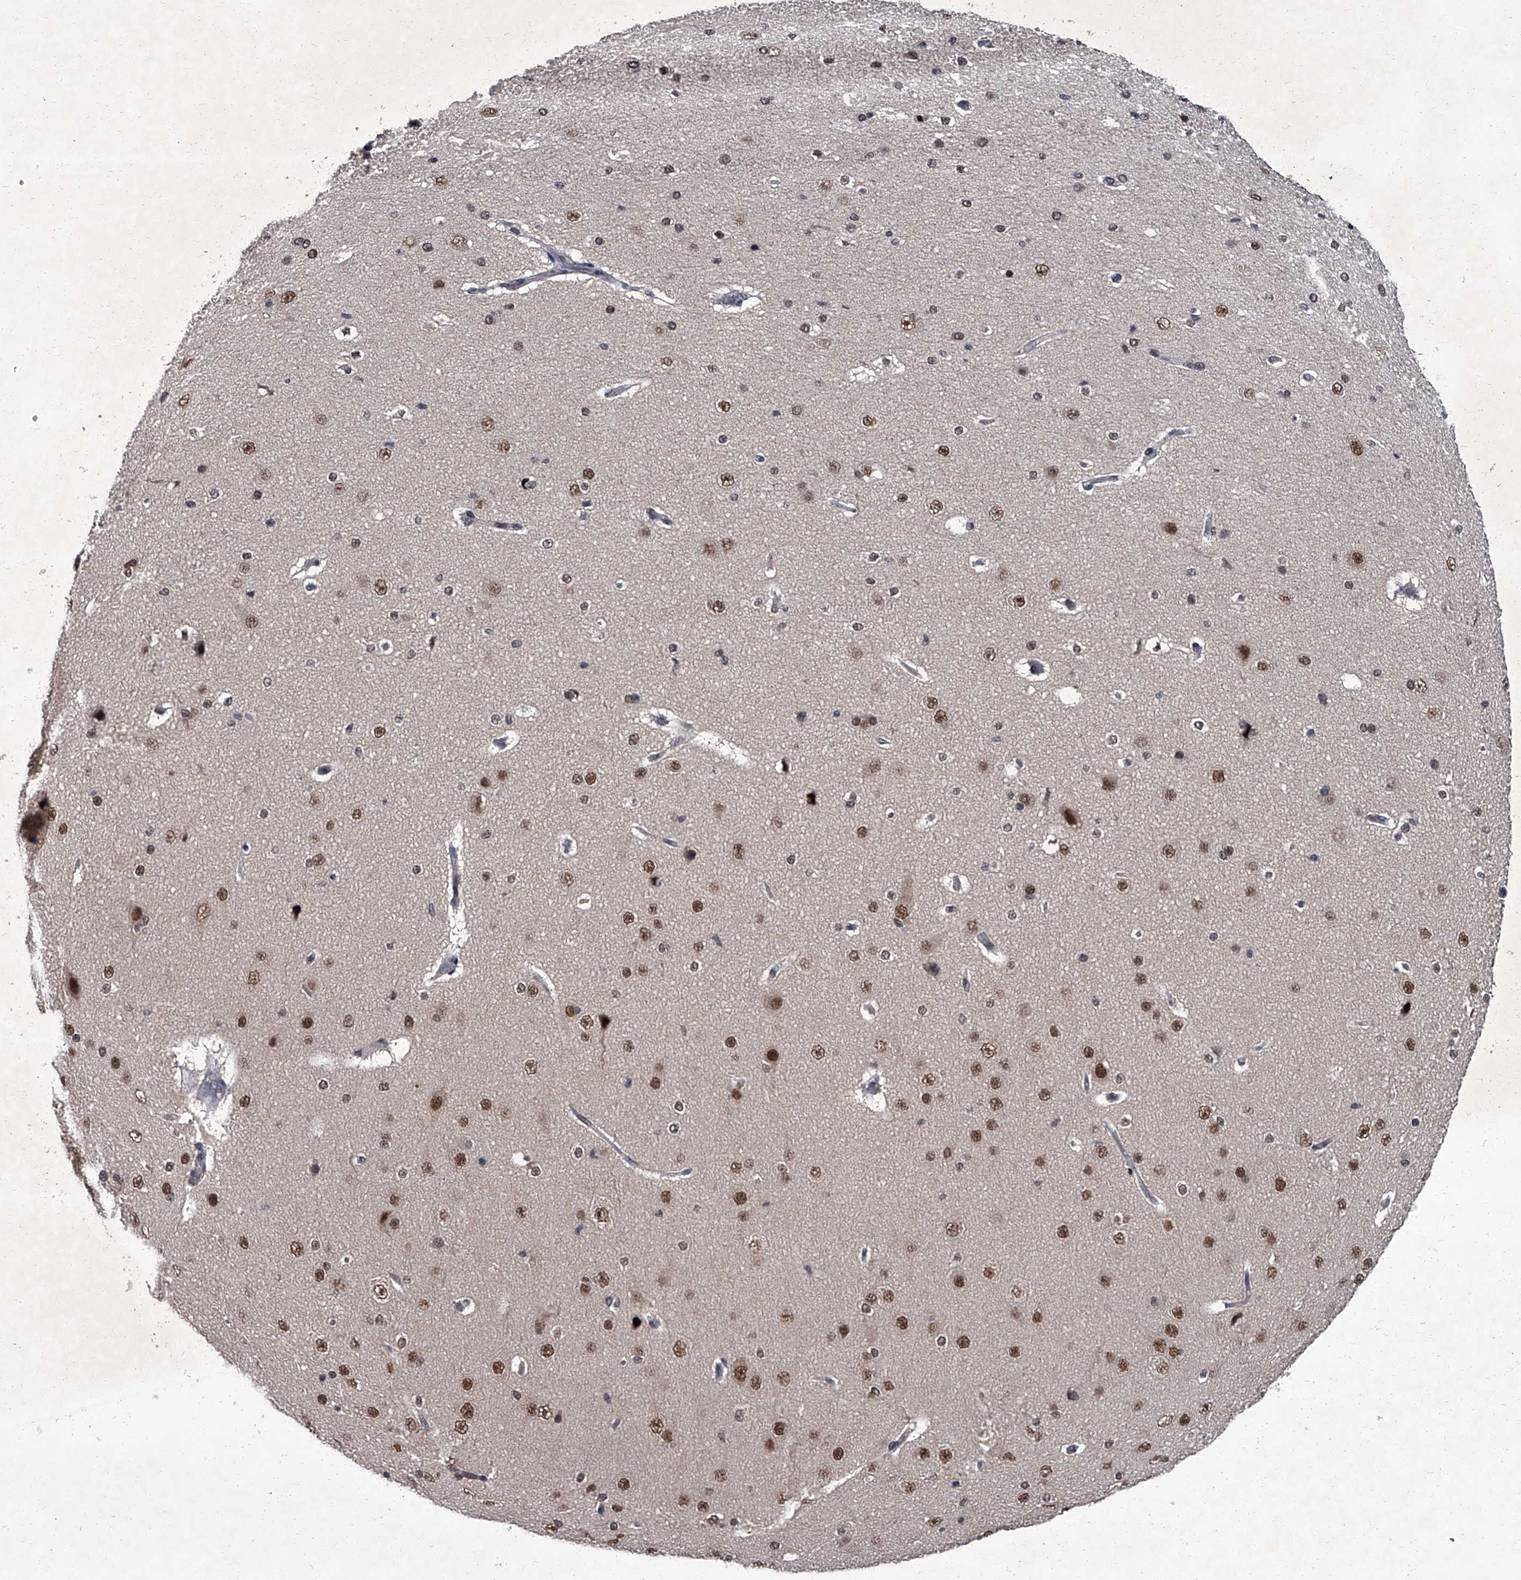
{"staining": {"intensity": "negative", "quantity": "none", "location": "none"}, "tissue": "cerebral cortex", "cell_type": "Endothelial cells", "image_type": "normal", "snomed": [{"axis": "morphology", "description": "Normal tissue, NOS"}, {"axis": "morphology", "description": "Developmental malformation"}, {"axis": "topography", "description": "Cerebral cortex"}], "caption": "Immunohistochemistry (IHC) of unremarkable human cerebral cortex reveals no staining in endothelial cells.", "gene": "ZNF518B", "patient": {"sex": "female", "age": 30}}